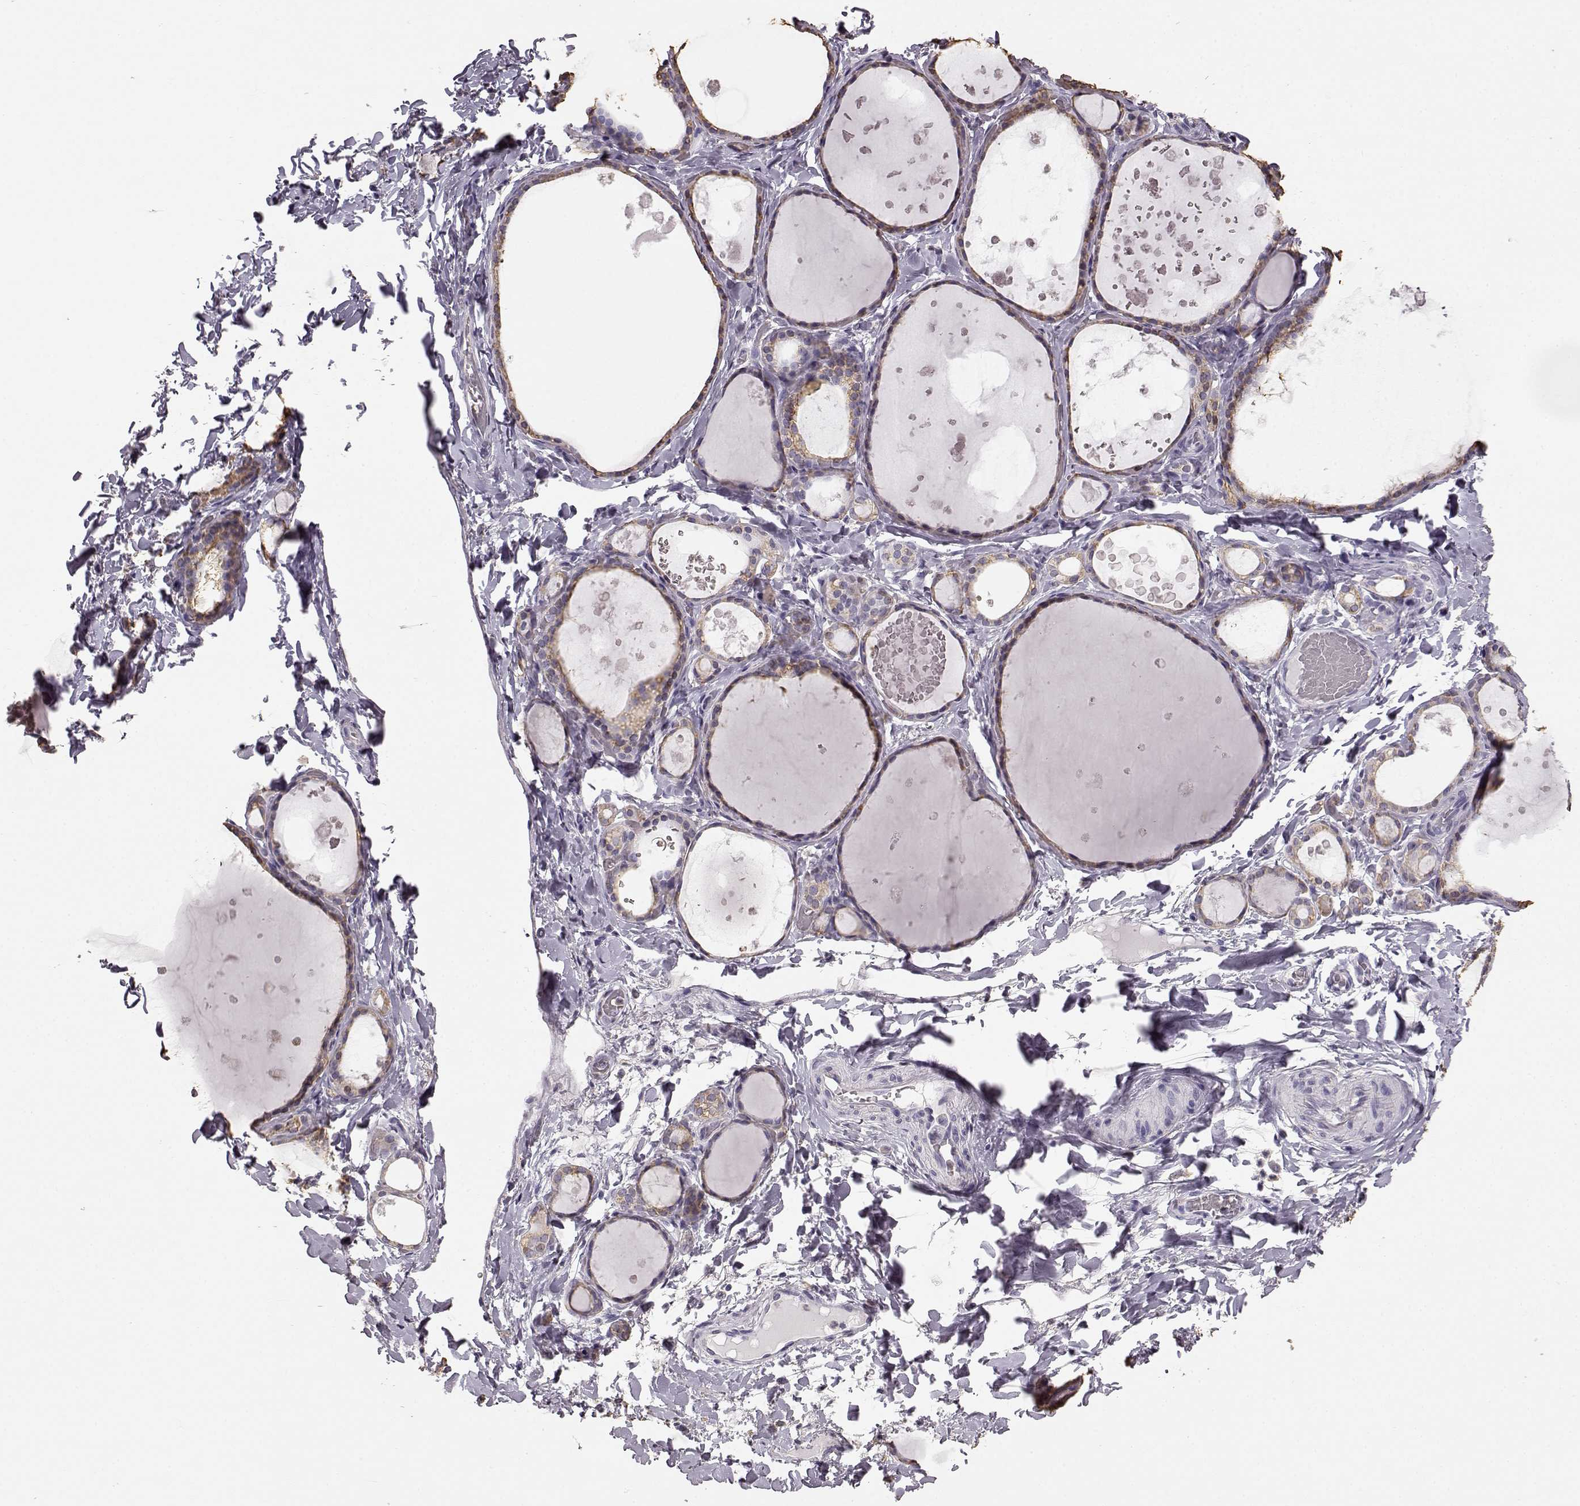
{"staining": {"intensity": "weak", "quantity": ">75%", "location": "cytoplasmic/membranous"}, "tissue": "thyroid gland", "cell_type": "Glandular cells", "image_type": "normal", "snomed": [{"axis": "morphology", "description": "Normal tissue, NOS"}, {"axis": "topography", "description": "Thyroid gland"}], "caption": "Immunohistochemistry of unremarkable human thyroid gland reveals low levels of weak cytoplasmic/membranous positivity in about >75% of glandular cells.", "gene": "GABRG3", "patient": {"sex": "female", "age": 56}}